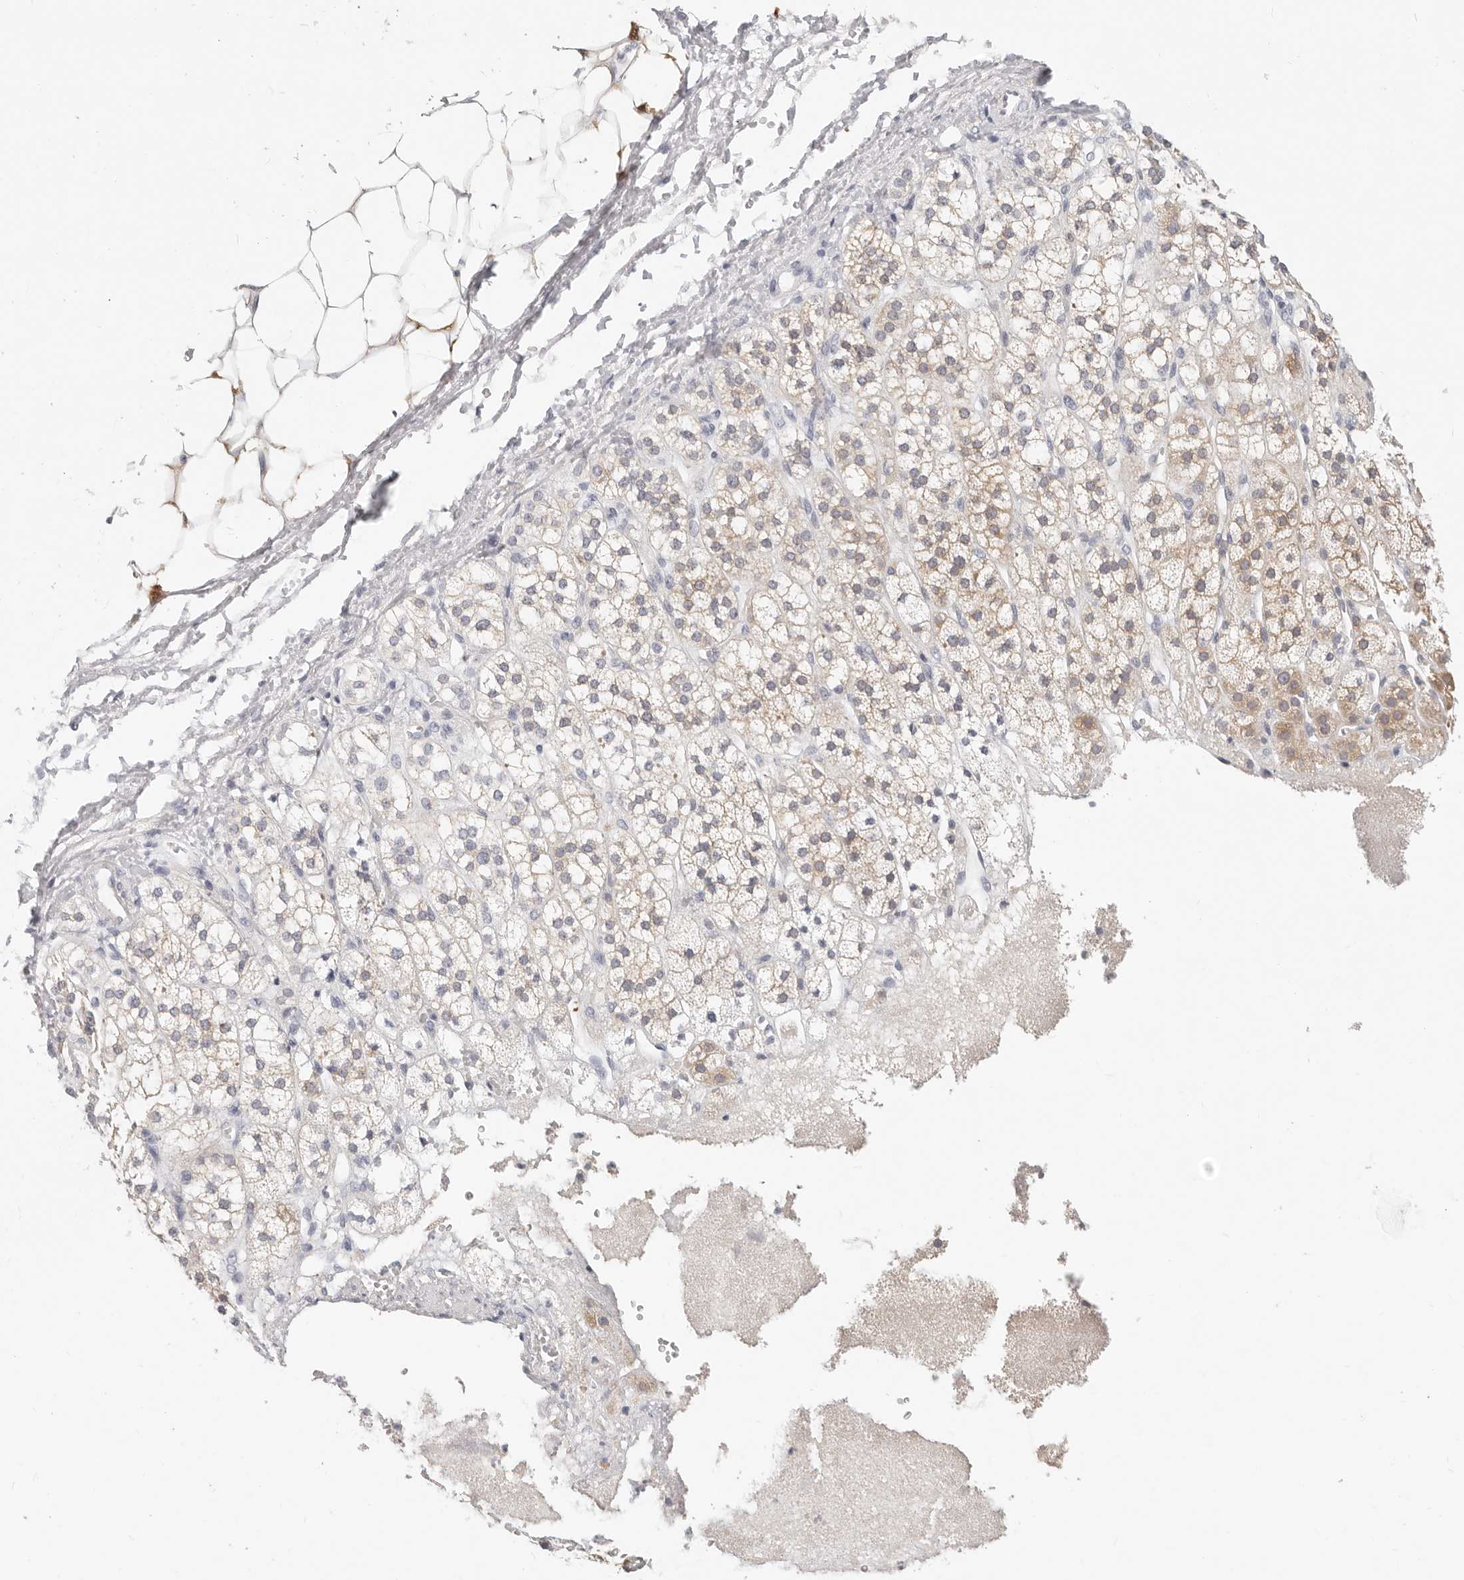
{"staining": {"intensity": "moderate", "quantity": "<25%", "location": "cytoplasmic/membranous"}, "tissue": "adrenal gland", "cell_type": "Glandular cells", "image_type": "normal", "snomed": [{"axis": "morphology", "description": "Normal tissue, NOS"}, {"axis": "topography", "description": "Adrenal gland"}], "caption": "Immunohistochemistry (IHC) of unremarkable adrenal gland demonstrates low levels of moderate cytoplasmic/membranous positivity in about <25% of glandular cells. (Stains: DAB (3,3'-diaminobenzidine) in brown, nuclei in blue, Microscopy: brightfield microscopy at high magnification).", "gene": "TMEM63B", "patient": {"sex": "male", "age": 56}}